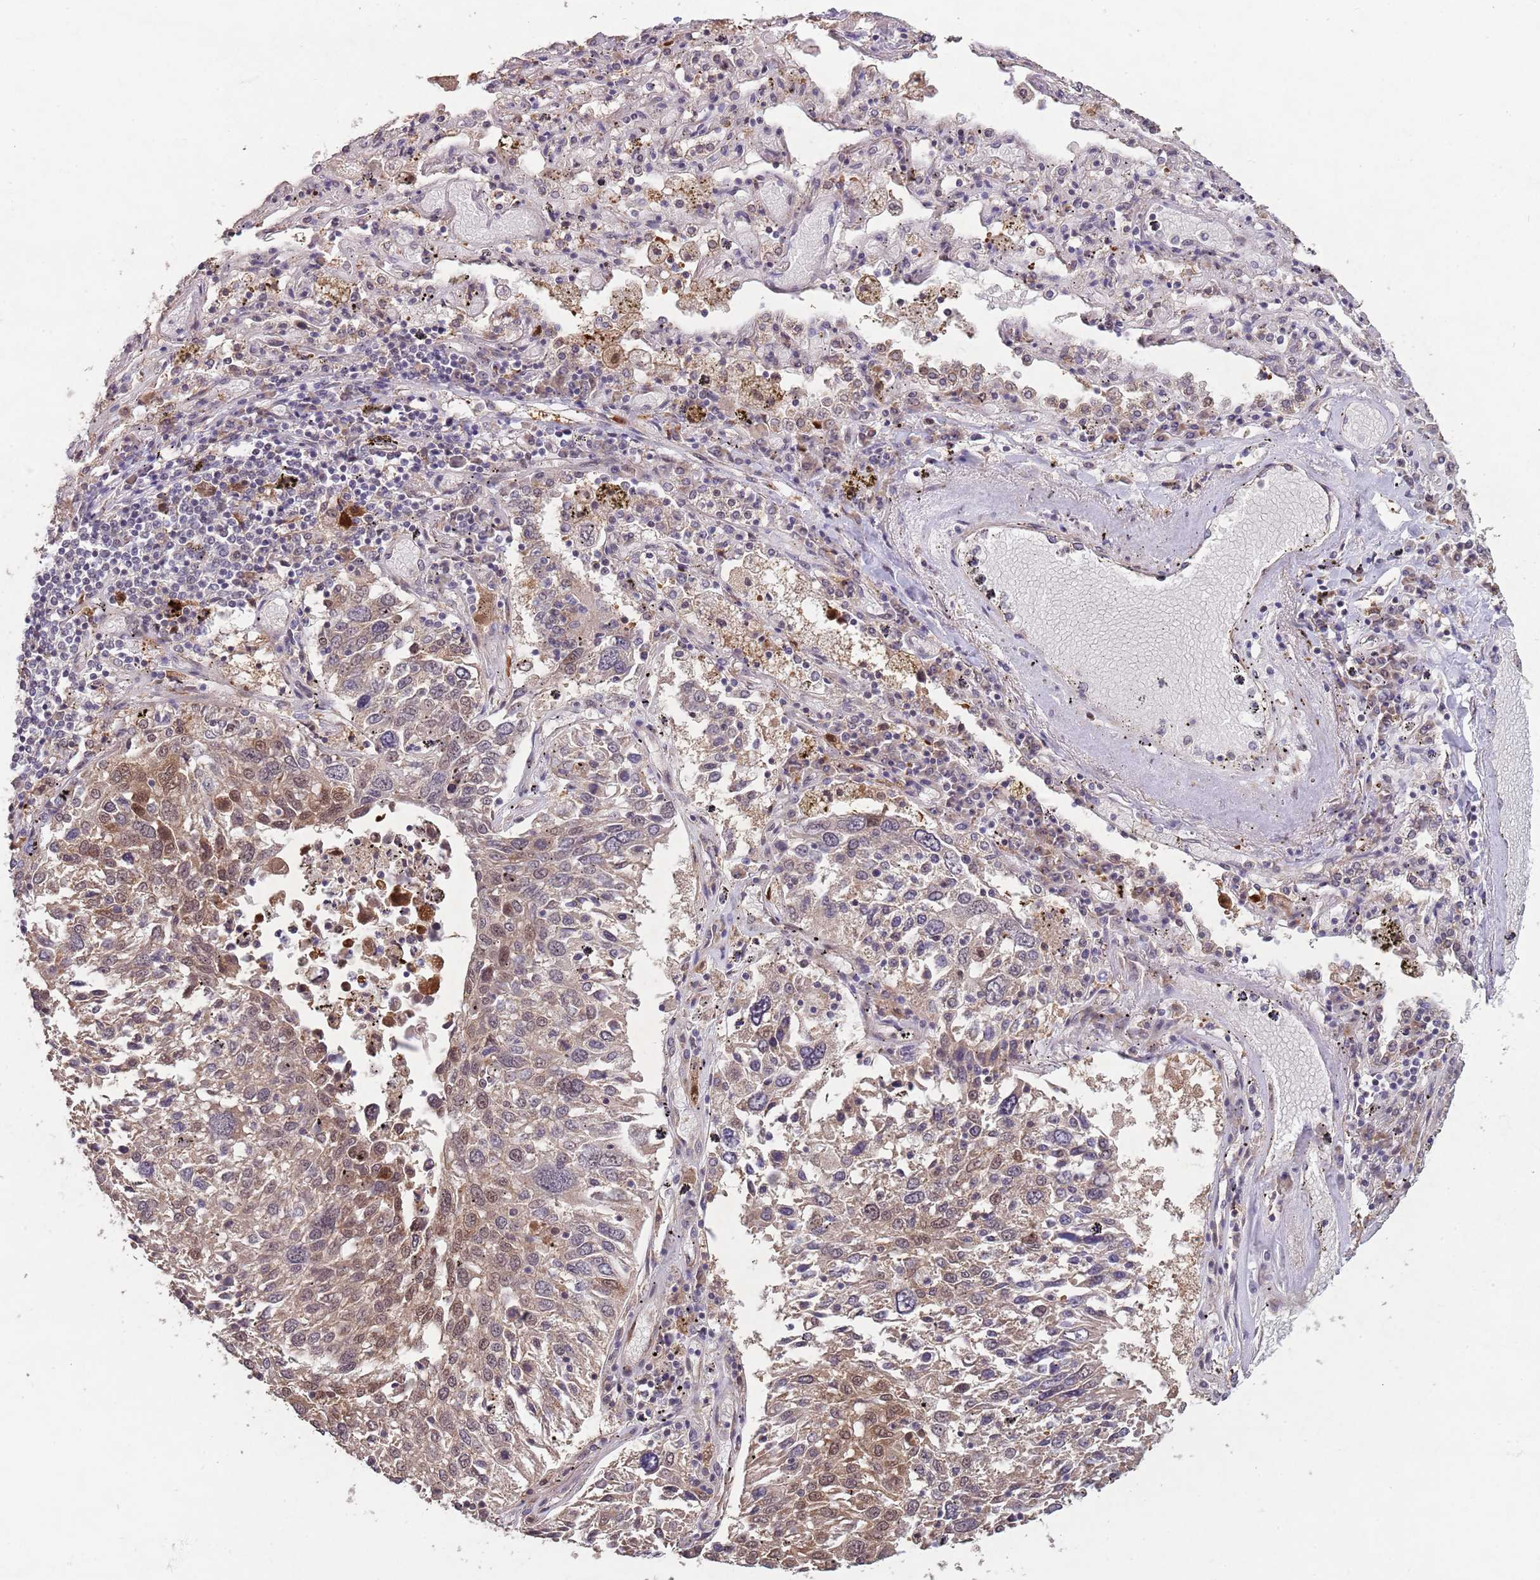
{"staining": {"intensity": "weak", "quantity": ">75%", "location": "cytoplasmic/membranous,nuclear"}, "tissue": "lung cancer", "cell_type": "Tumor cells", "image_type": "cancer", "snomed": [{"axis": "morphology", "description": "Squamous cell carcinoma, NOS"}, {"axis": "topography", "description": "Lung"}], "caption": "Squamous cell carcinoma (lung) tissue displays weak cytoplasmic/membranous and nuclear positivity in approximately >75% of tumor cells, visualized by immunohistochemistry. (DAB (3,3'-diaminobenzidine) = brown stain, brightfield microscopy at high magnification).", "gene": "ZNF639", "patient": {"sex": "male", "age": 65}}